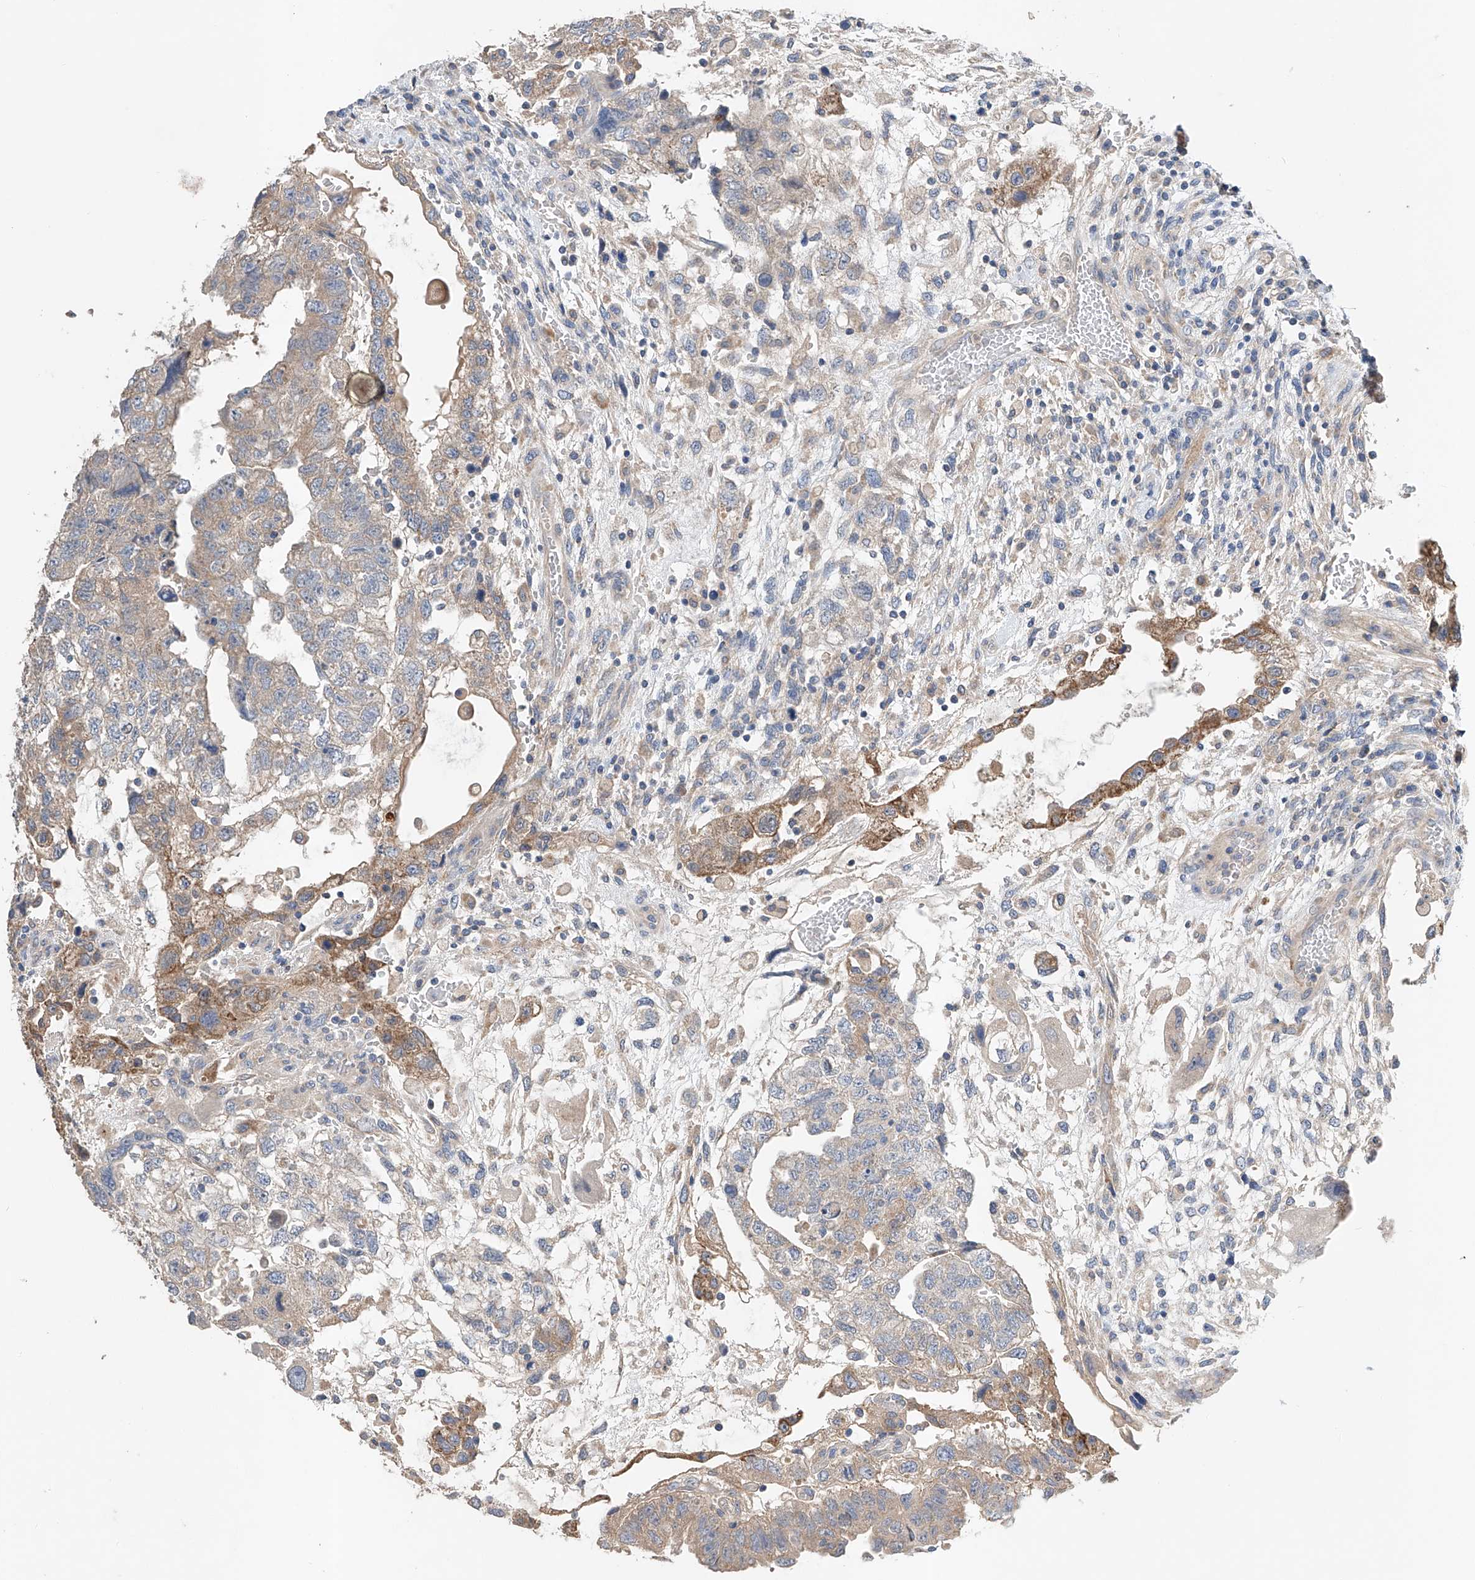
{"staining": {"intensity": "weak", "quantity": ">75%", "location": "cytoplasmic/membranous"}, "tissue": "testis cancer", "cell_type": "Tumor cells", "image_type": "cancer", "snomed": [{"axis": "morphology", "description": "Carcinoma, Embryonal, NOS"}, {"axis": "topography", "description": "Testis"}], "caption": "Protein staining shows weak cytoplasmic/membranous staining in approximately >75% of tumor cells in testis embryonal carcinoma. The staining is performed using DAB brown chromogen to label protein expression. The nuclei are counter-stained blue using hematoxylin.", "gene": "GPC4", "patient": {"sex": "male", "age": 36}}